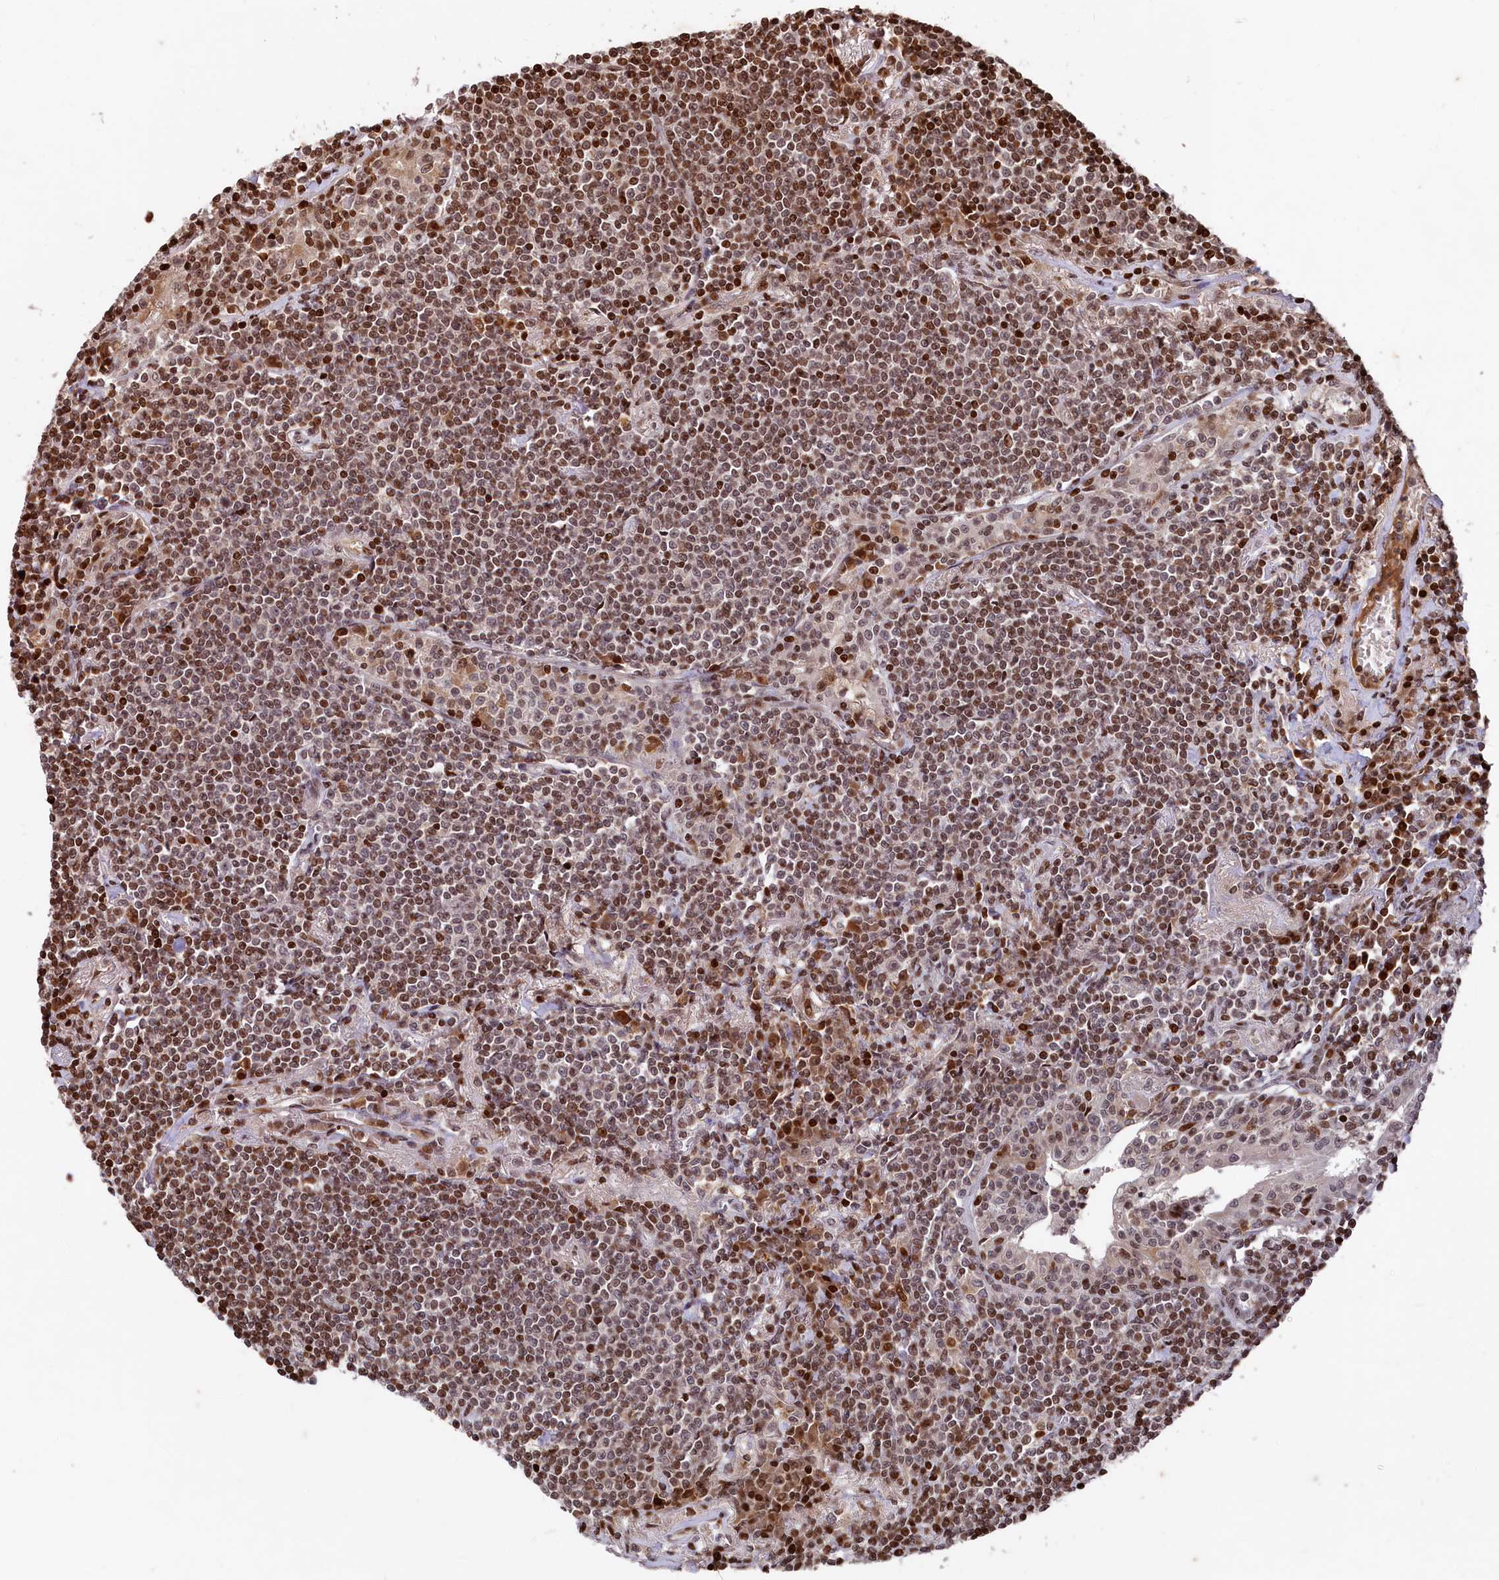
{"staining": {"intensity": "moderate", "quantity": ">75%", "location": "nuclear"}, "tissue": "lymphoma", "cell_type": "Tumor cells", "image_type": "cancer", "snomed": [{"axis": "morphology", "description": "Malignant lymphoma, non-Hodgkin's type, Low grade"}, {"axis": "topography", "description": "Lung"}], "caption": "This histopathology image reveals IHC staining of human malignant lymphoma, non-Hodgkin's type (low-grade), with medium moderate nuclear expression in approximately >75% of tumor cells.", "gene": "MCF2L2", "patient": {"sex": "female", "age": 71}}